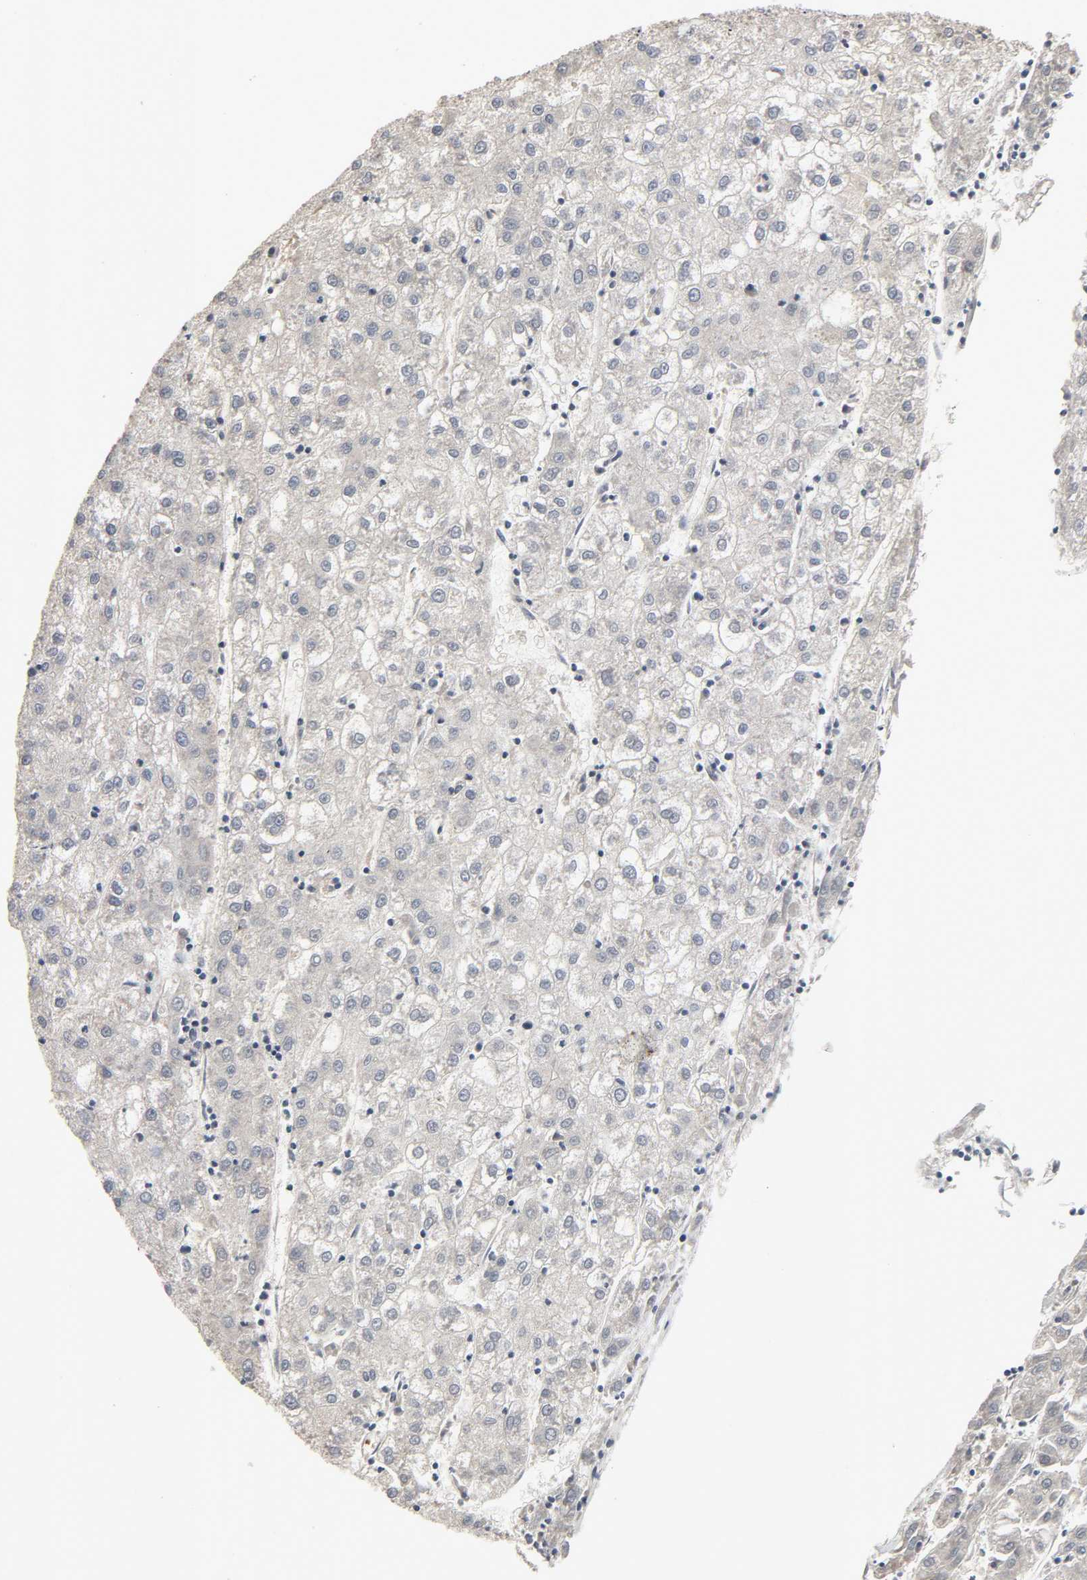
{"staining": {"intensity": "negative", "quantity": "none", "location": "none"}, "tissue": "liver cancer", "cell_type": "Tumor cells", "image_type": "cancer", "snomed": [{"axis": "morphology", "description": "Carcinoma, Hepatocellular, NOS"}, {"axis": "topography", "description": "Liver"}], "caption": "This is an IHC histopathology image of liver cancer. There is no positivity in tumor cells.", "gene": "ZNF222", "patient": {"sex": "male", "age": 72}}